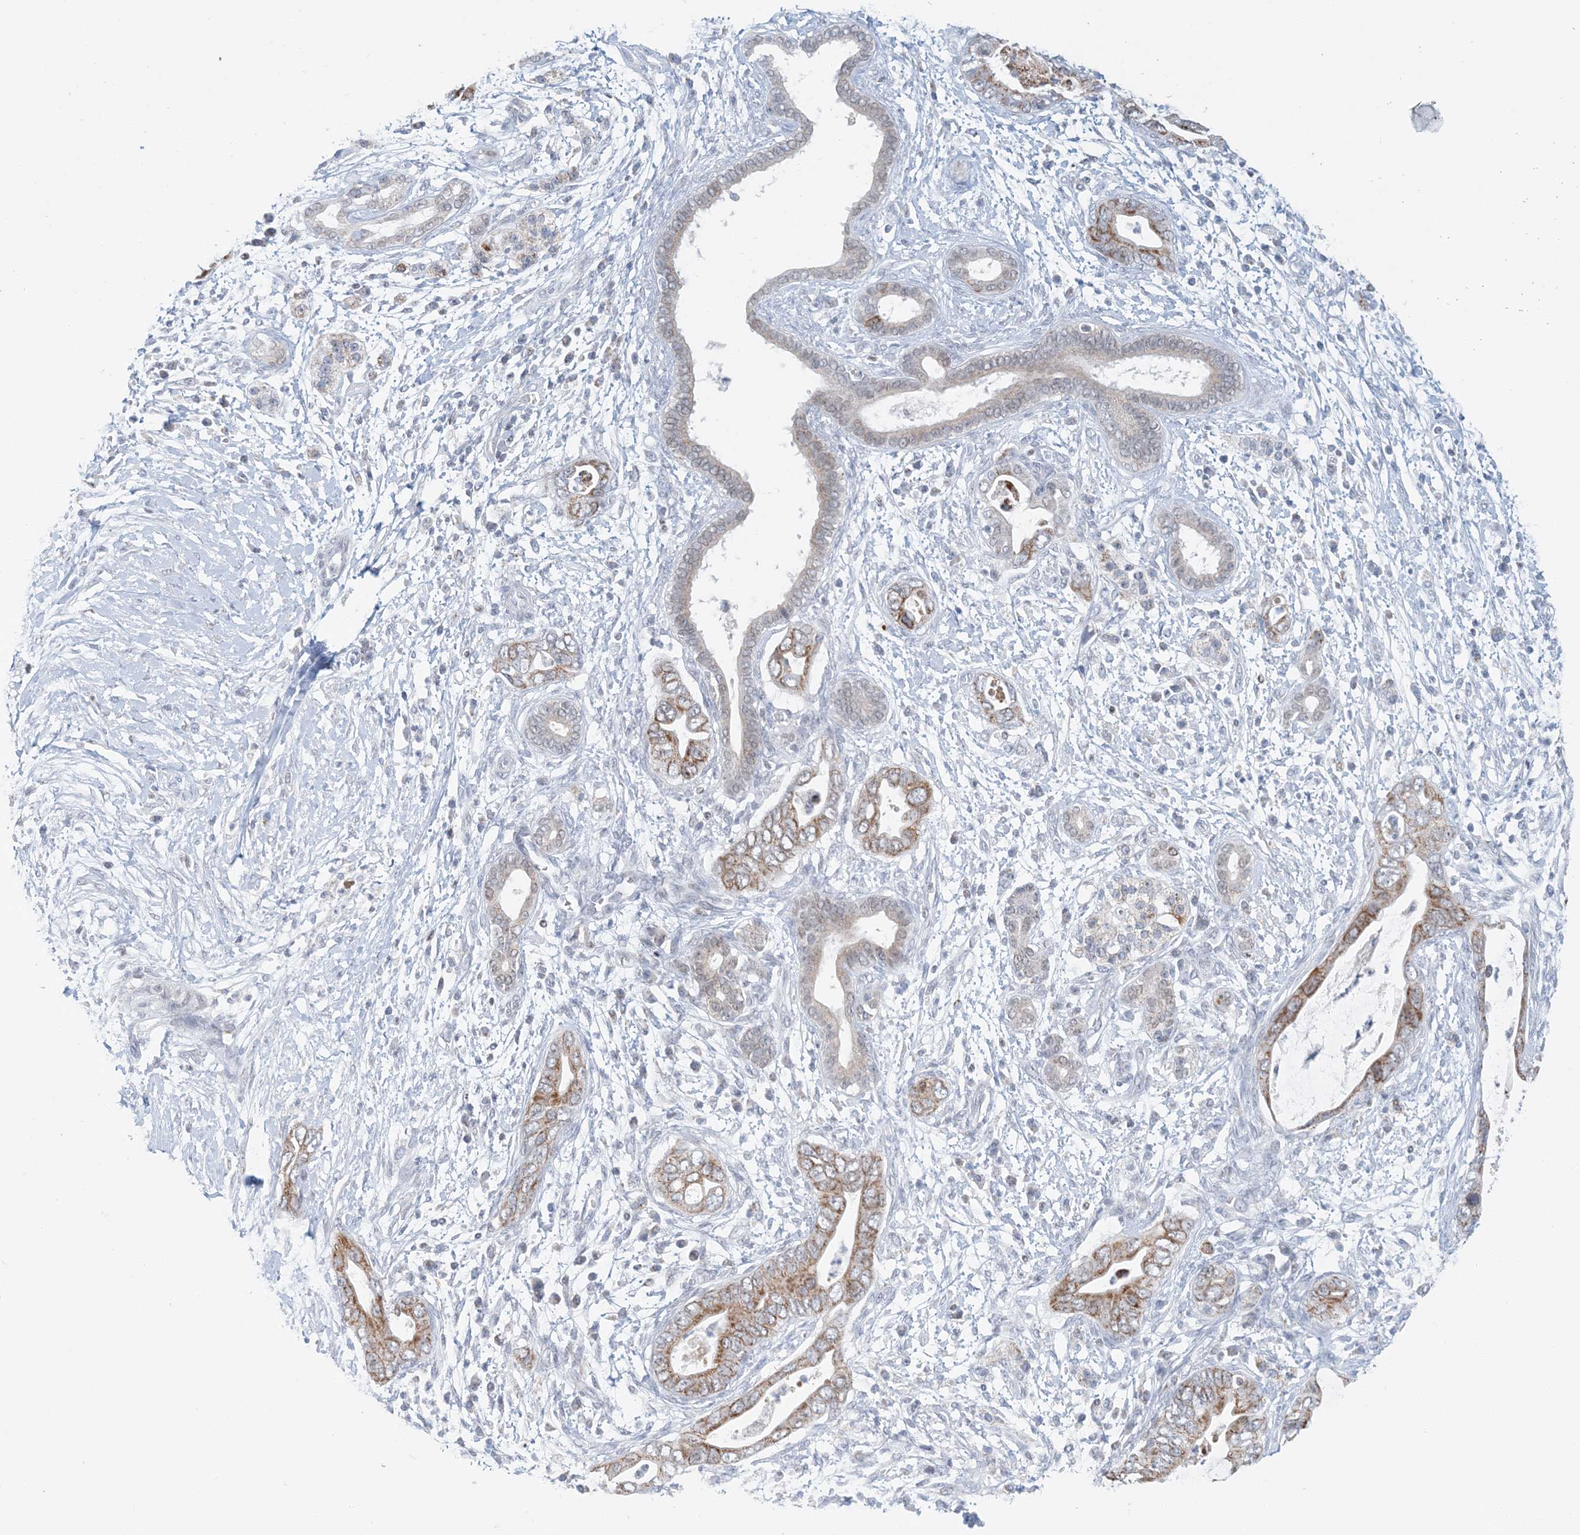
{"staining": {"intensity": "moderate", "quantity": ">75%", "location": "cytoplasmic/membranous"}, "tissue": "pancreatic cancer", "cell_type": "Tumor cells", "image_type": "cancer", "snomed": [{"axis": "morphology", "description": "Adenocarcinoma, NOS"}, {"axis": "topography", "description": "Pancreas"}], "caption": "Pancreatic cancer (adenocarcinoma) stained for a protein demonstrates moderate cytoplasmic/membranous positivity in tumor cells.", "gene": "BDH1", "patient": {"sex": "male", "age": 75}}